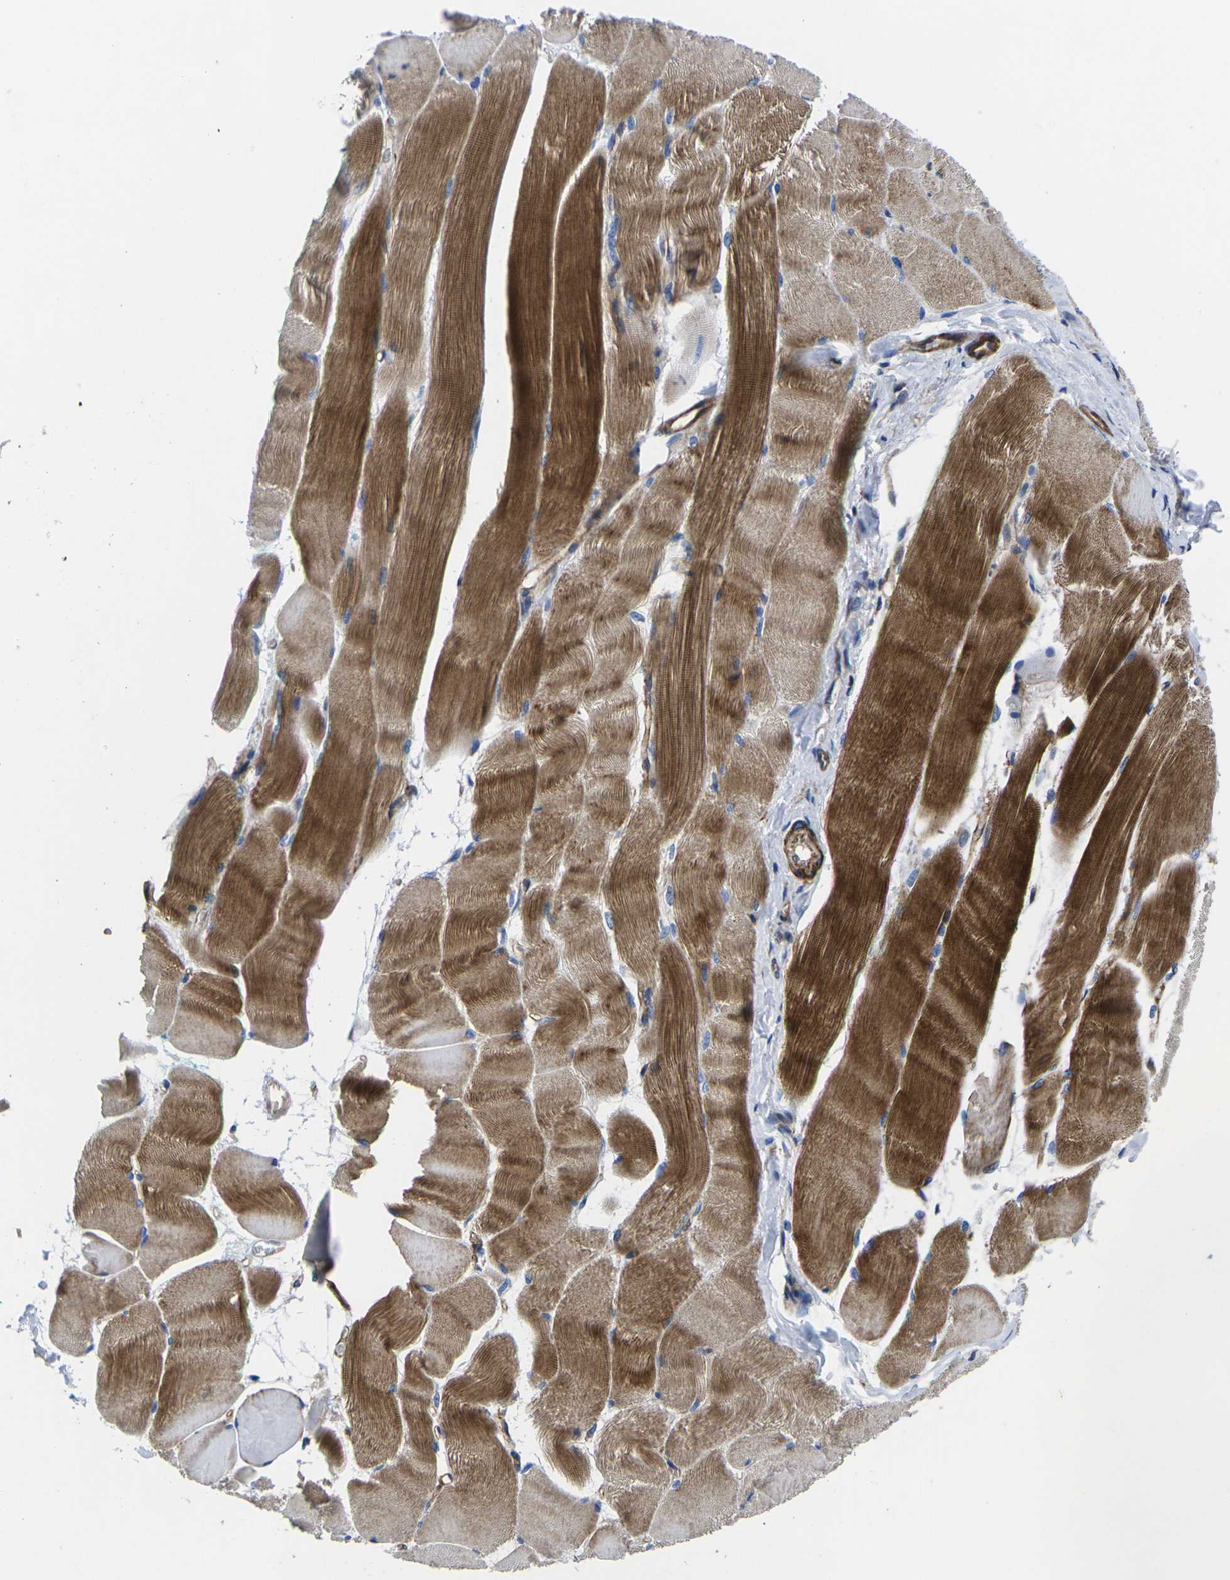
{"staining": {"intensity": "strong", "quantity": ">75%", "location": "cytoplasmic/membranous"}, "tissue": "skeletal muscle", "cell_type": "Myocytes", "image_type": "normal", "snomed": [{"axis": "morphology", "description": "Normal tissue, NOS"}, {"axis": "morphology", "description": "Squamous cell carcinoma, NOS"}, {"axis": "topography", "description": "Skeletal muscle"}], "caption": "This photomicrograph demonstrates immunohistochemistry staining of unremarkable skeletal muscle, with high strong cytoplasmic/membranous staining in approximately >75% of myocytes.", "gene": "GPR4", "patient": {"sex": "male", "age": 51}}